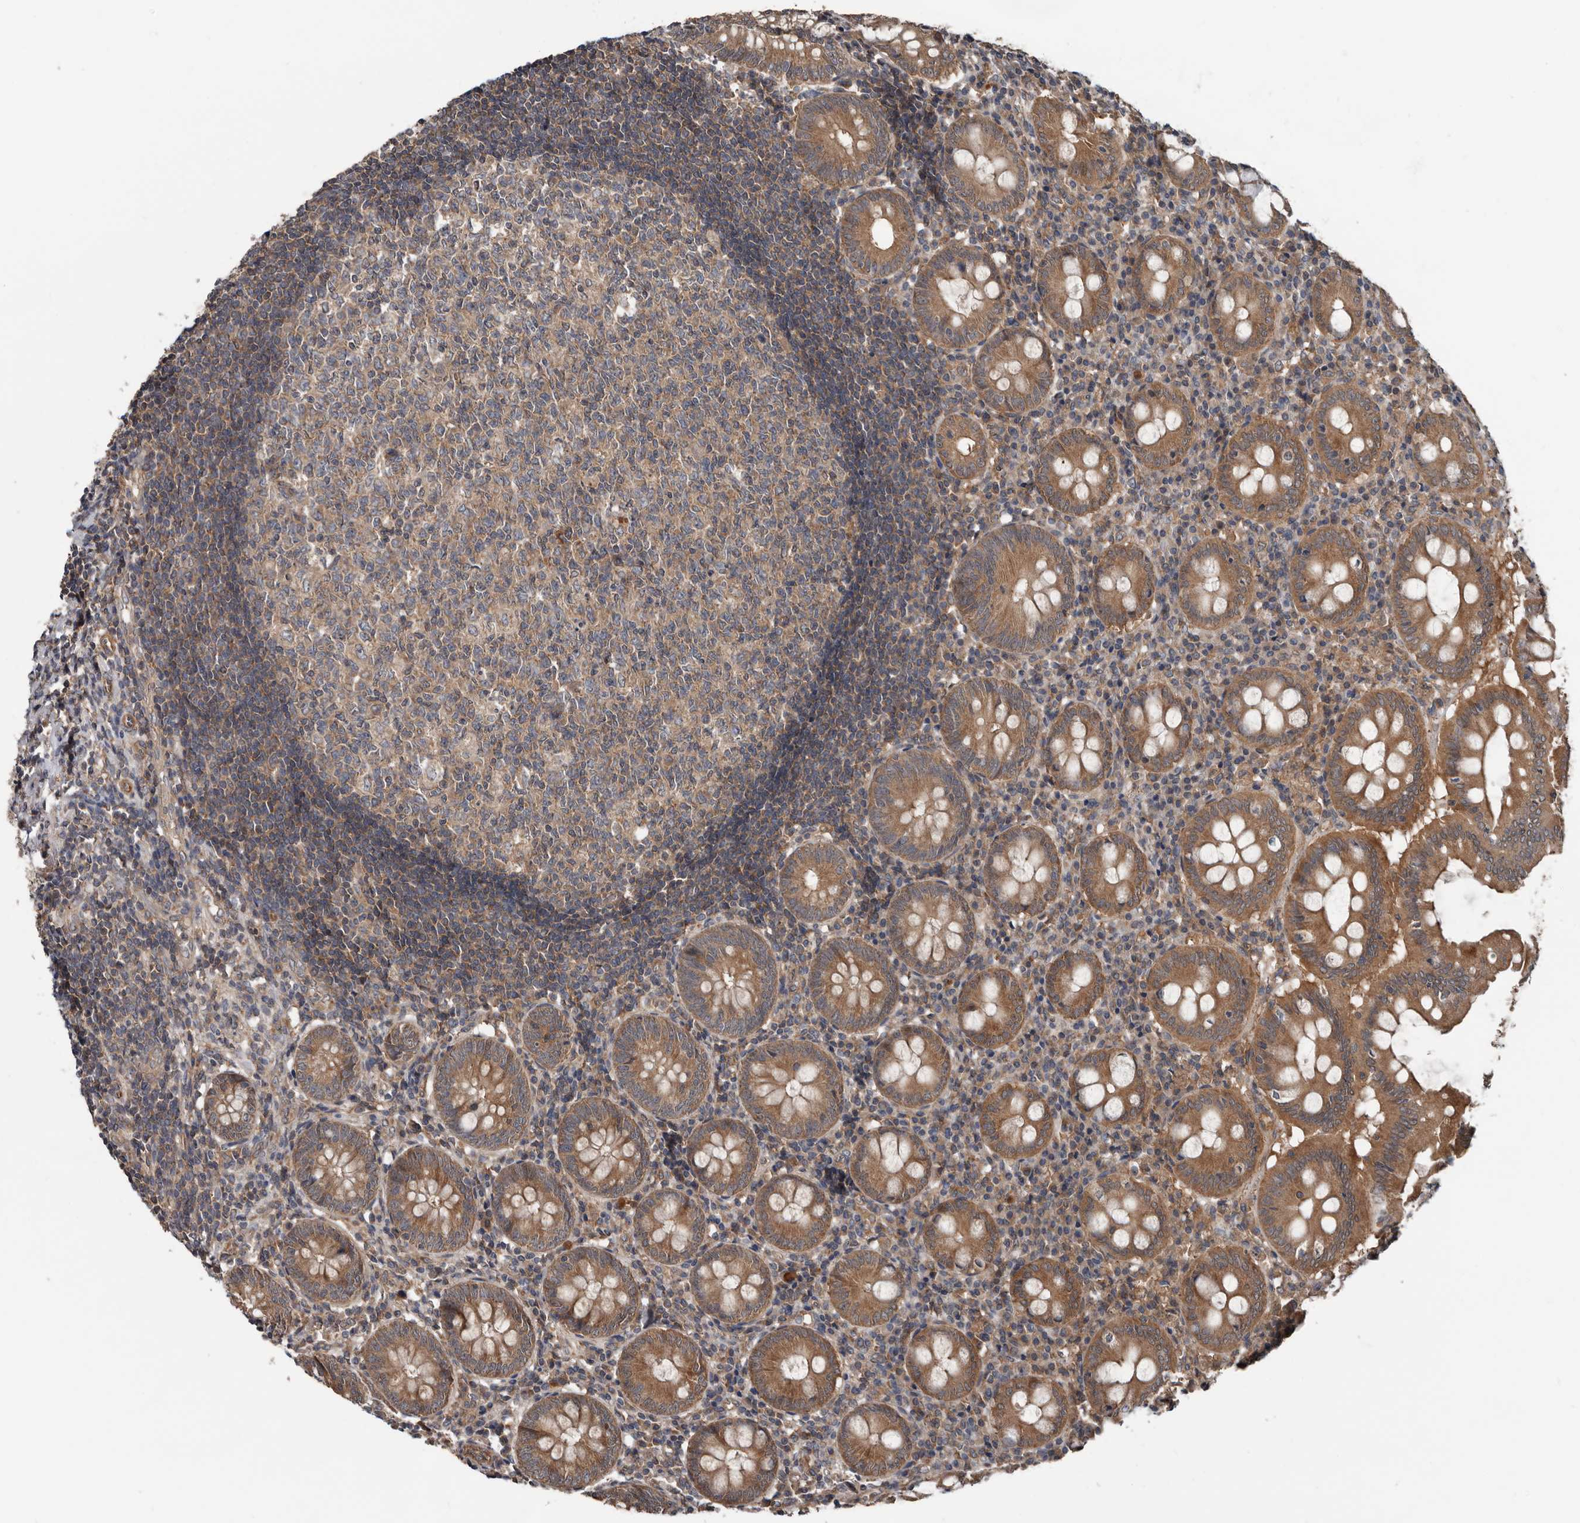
{"staining": {"intensity": "moderate", "quantity": ">75%", "location": "cytoplasmic/membranous"}, "tissue": "appendix", "cell_type": "Glandular cells", "image_type": "normal", "snomed": [{"axis": "morphology", "description": "Normal tissue, NOS"}, {"axis": "topography", "description": "Appendix"}], "caption": "Protein expression analysis of normal human appendix reveals moderate cytoplasmic/membranous positivity in approximately >75% of glandular cells. (brown staining indicates protein expression, while blue staining denotes nuclei).", "gene": "DNAJB4", "patient": {"sex": "female", "age": 54}}